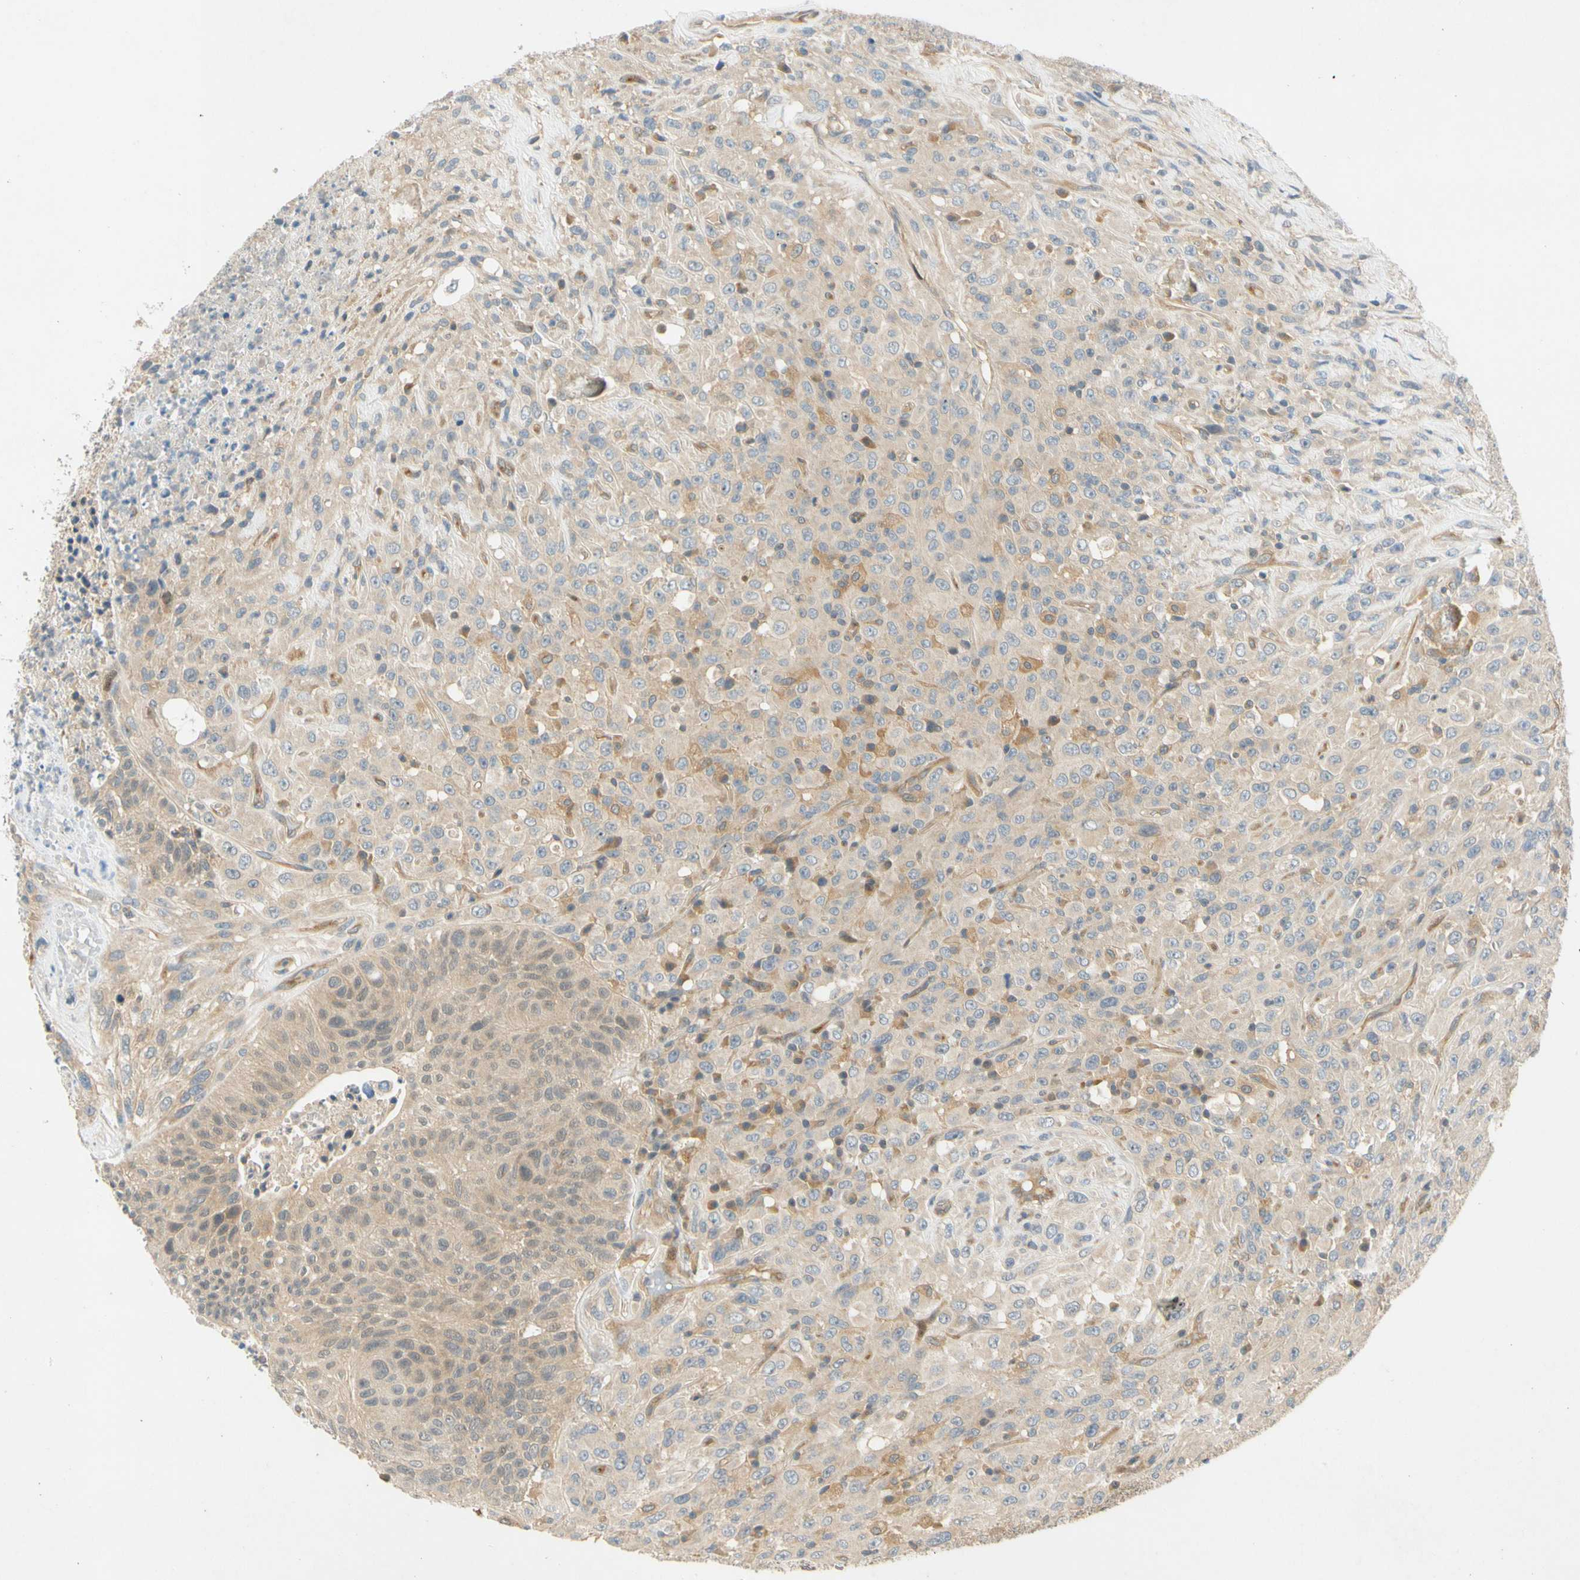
{"staining": {"intensity": "weak", "quantity": "25%-75%", "location": "cytoplasmic/membranous"}, "tissue": "urothelial cancer", "cell_type": "Tumor cells", "image_type": "cancer", "snomed": [{"axis": "morphology", "description": "Urothelial carcinoma, High grade"}, {"axis": "topography", "description": "Urinary bladder"}], "caption": "Urothelial cancer was stained to show a protein in brown. There is low levels of weak cytoplasmic/membranous expression in about 25%-75% of tumor cells.", "gene": "GATD1", "patient": {"sex": "male", "age": 66}}